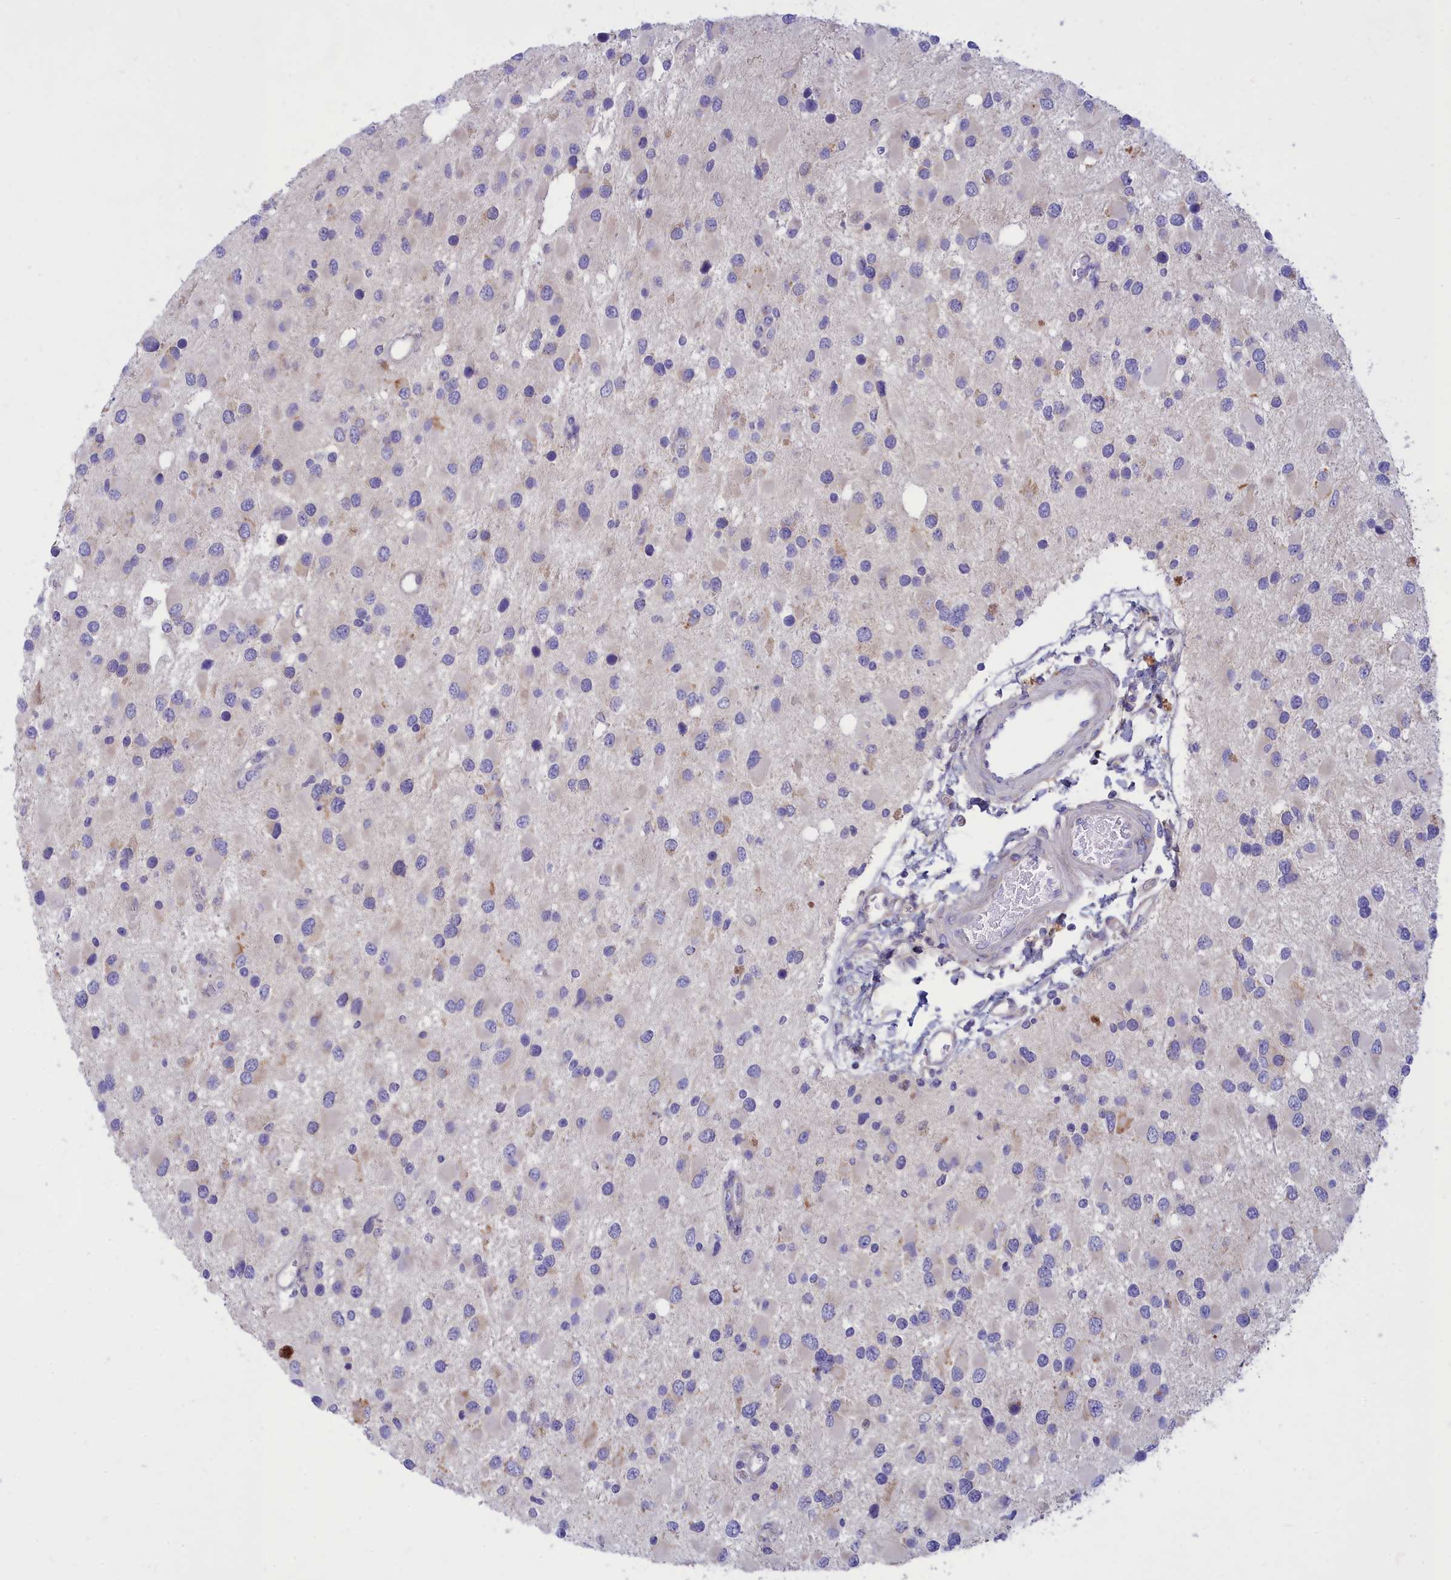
{"staining": {"intensity": "negative", "quantity": "none", "location": "none"}, "tissue": "glioma", "cell_type": "Tumor cells", "image_type": "cancer", "snomed": [{"axis": "morphology", "description": "Glioma, malignant, High grade"}, {"axis": "topography", "description": "Brain"}], "caption": "This is an IHC micrograph of human glioma. There is no staining in tumor cells.", "gene": "TMEM30B", "patient": {"sex": "male", "age": 53}}